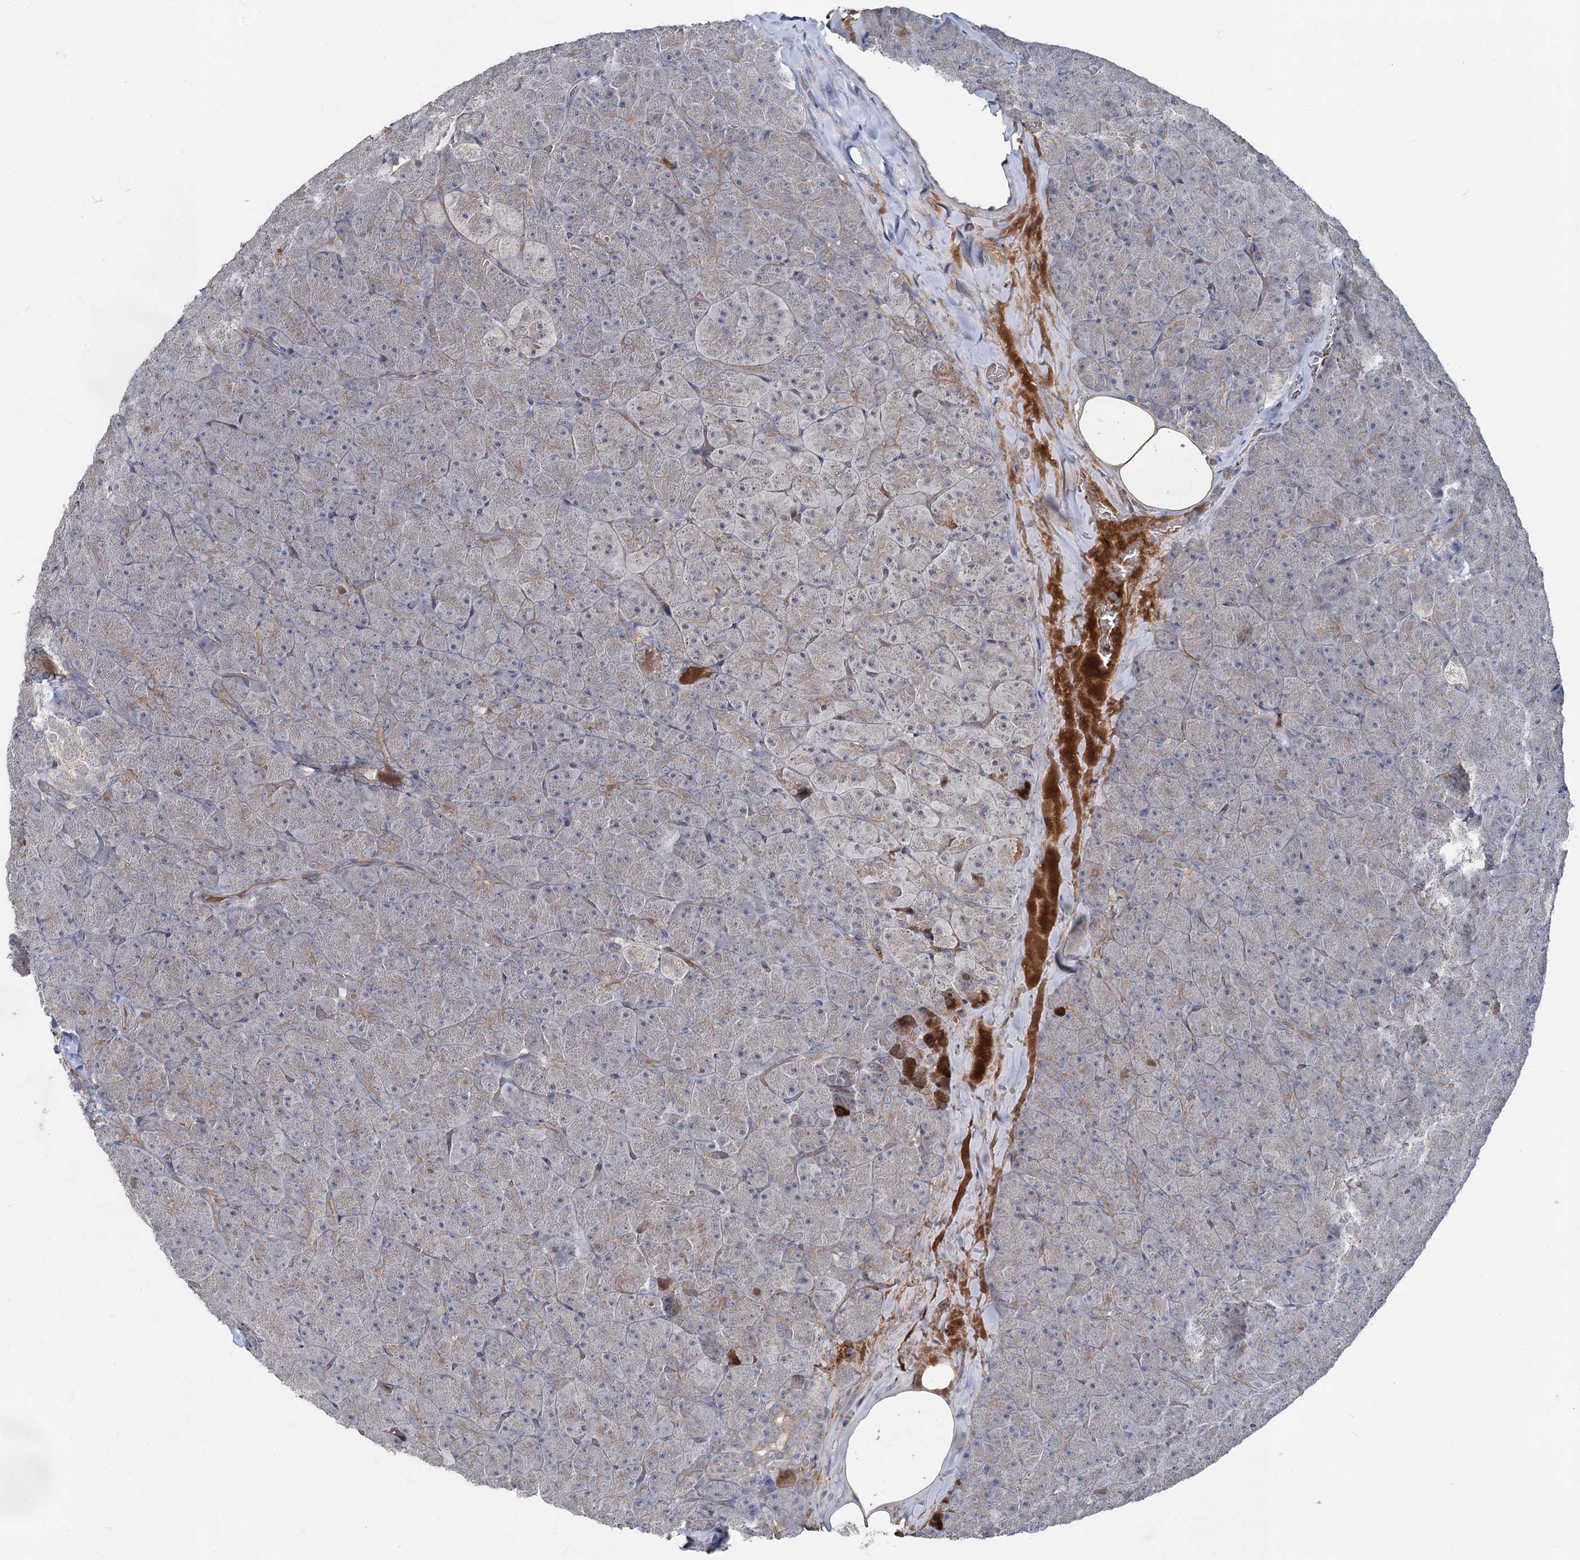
{"staining": {"intensity": "weak", "quantity": "<25%", "location": "cytoplasmic/membranous"}, "tissue": "pancreas", "cell_type": "Exocrine glandular cells", "image_type": "normal", "snomed": [{"axis": "morphology", "description": "Normal tissue, NOS"}, {"axis": "topography", "description": "Pancreas"}], "caption": "Immunohistochemistry (IHC) micrograph of unremarkable human pancreas stained for a protein (brown), which exhibits no positivity in exocrine glandular cells. (DAB IHC, high magnification).", "gene": "RNF6", "patient": {"sex": "male", "age": 36}}